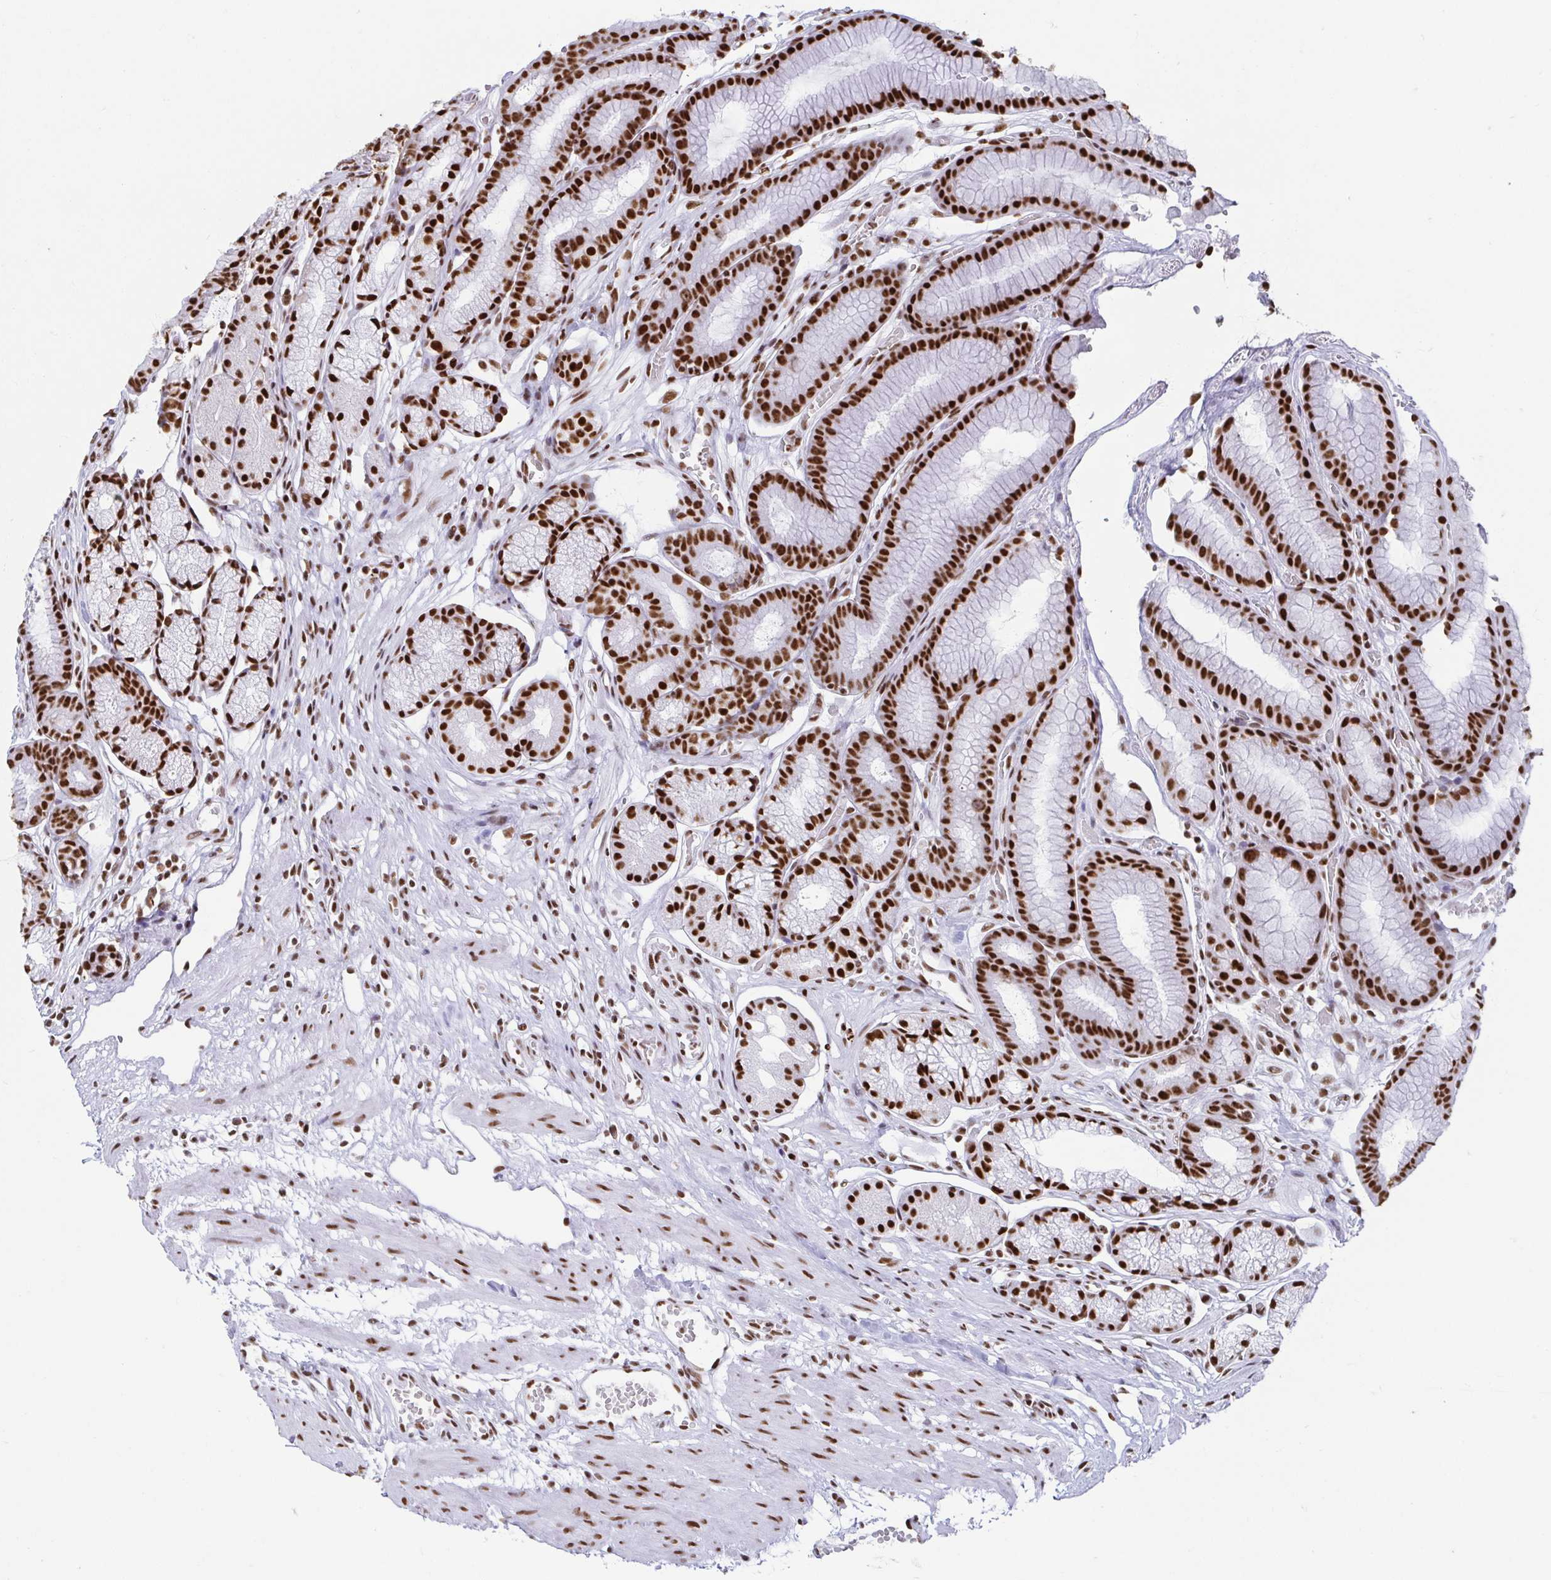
{"staining": {"intensity": "strong", "quantity": ">75%", "location": "nuclear"}, "tissue": "stomach", "cell_type": "Glandular cells", "image_type": "normal", "snomed": [{"axis": "morphology", "description": "Normal tissue, NOS"}, {"axis": "topography", "description": "Smooth muscle"}, {"axis": "topography", "description": "Stomach"}], "caption": "Unremarkable stomach was stained to show a protein in brown. There is high levels of strong nuclear expression in approximately >75% of glandular cells. (DAB (3,3'-diaminobenzidine) IHC with brightfield microscopy, high magnification).", "gene": "EWSR1", "patient": {"sex": "male", "age": 70}}